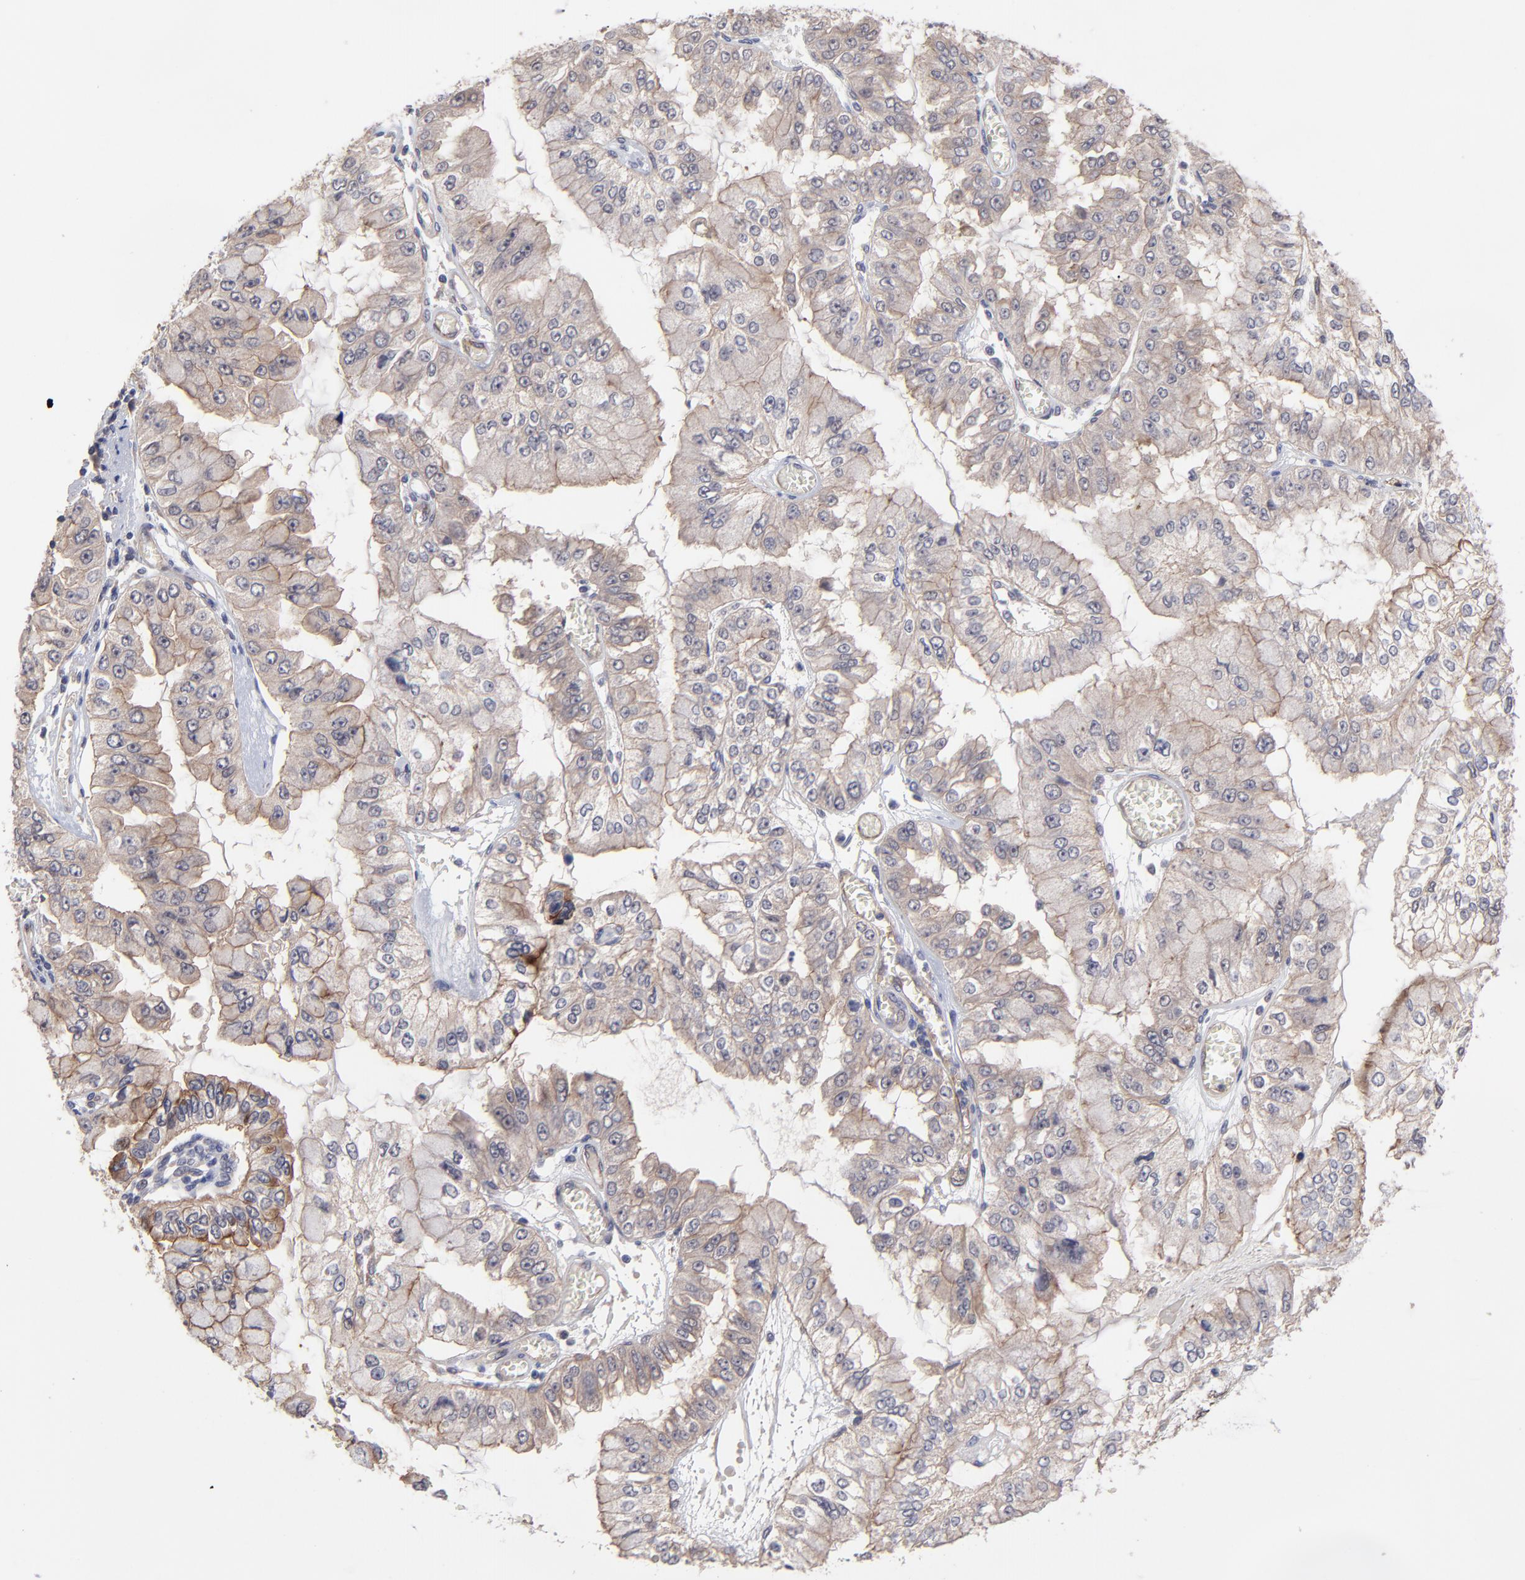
{"staining": {"intensity": "weak", "quantity": "25%-75%", "location": "cytoplasmic/membranous"}, "tissue": "liver cancer", "cell_type": "Tumor cells", "image_type": "cancer", "snomed": [{"axis": "morphology", "description": "Cholangiocarcinoma"}, {"axis": "topography", "description": "Liver"}], "caption": "Liver cholangiocarcinoma was stained to show a protein in brown. There is low levels of weak cytoplasmic/membranous staining in approximately 25%-75% of tumor cells. Nuclei are stained in blue.", "gene": "ZNF780B", "patient": {"sex": "female", "age": 79}}